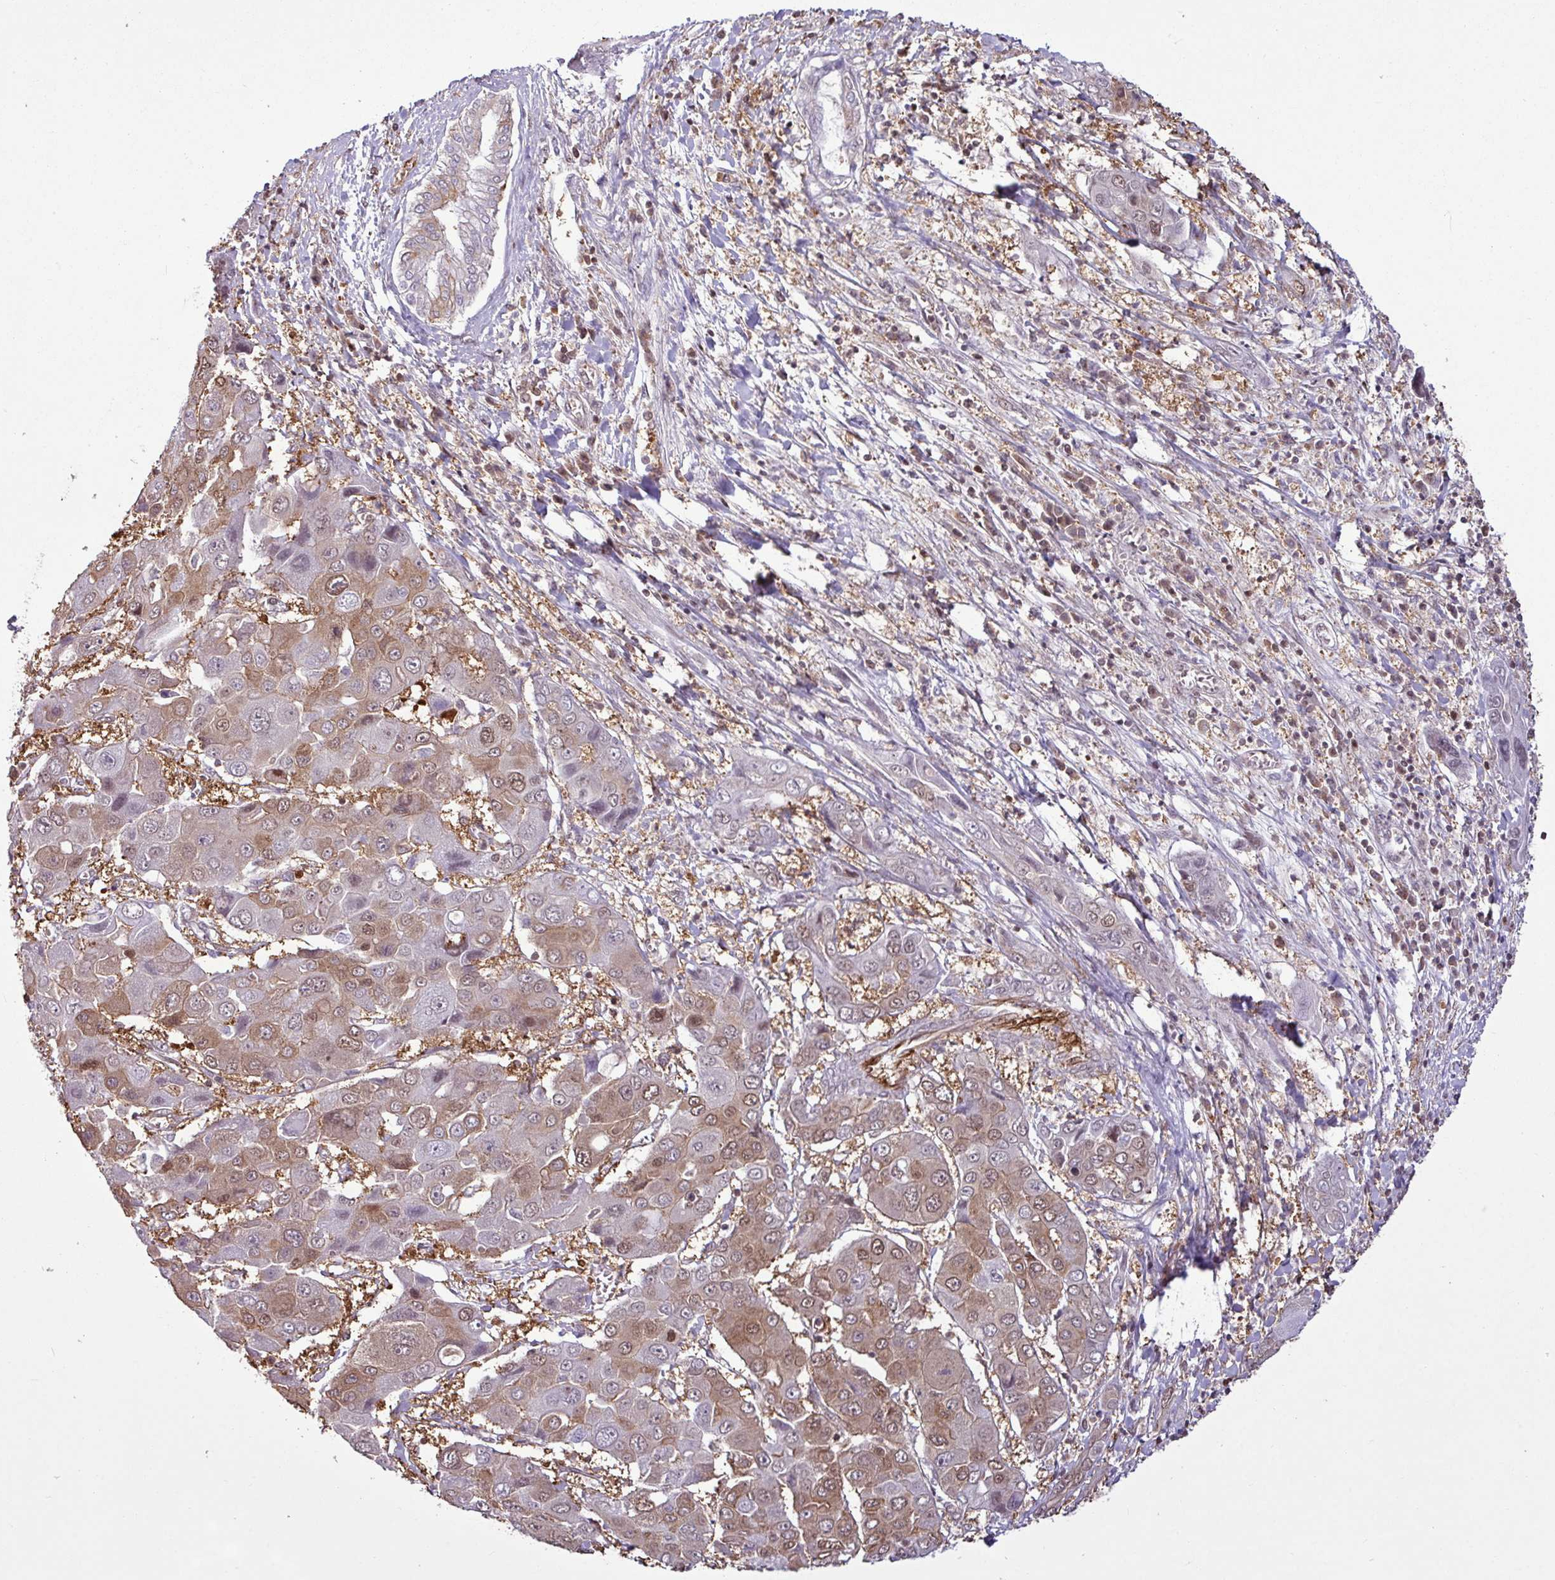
{"staining": {"intensity": "moderate", "quantity": "25%-75%", "location": "cytoplasmic/membranous,nuclear"}, "tissue": "liver cancer", "cell_type": "Tumor cells", "image_type": "cancer", "snomed": [{"axis": "morphology", "description": "Cholangiocarcinoma"}, {"axis": "topography", "description": "Liver"}], "caption": "This is a histology image of IHC staining of liver cancer, which shows moderate positivity in the cytoplasmic/membranous and nuclear of tumor cells.", "gene": "ITPKC", "patient": {"sex": "male", "age": 67}}